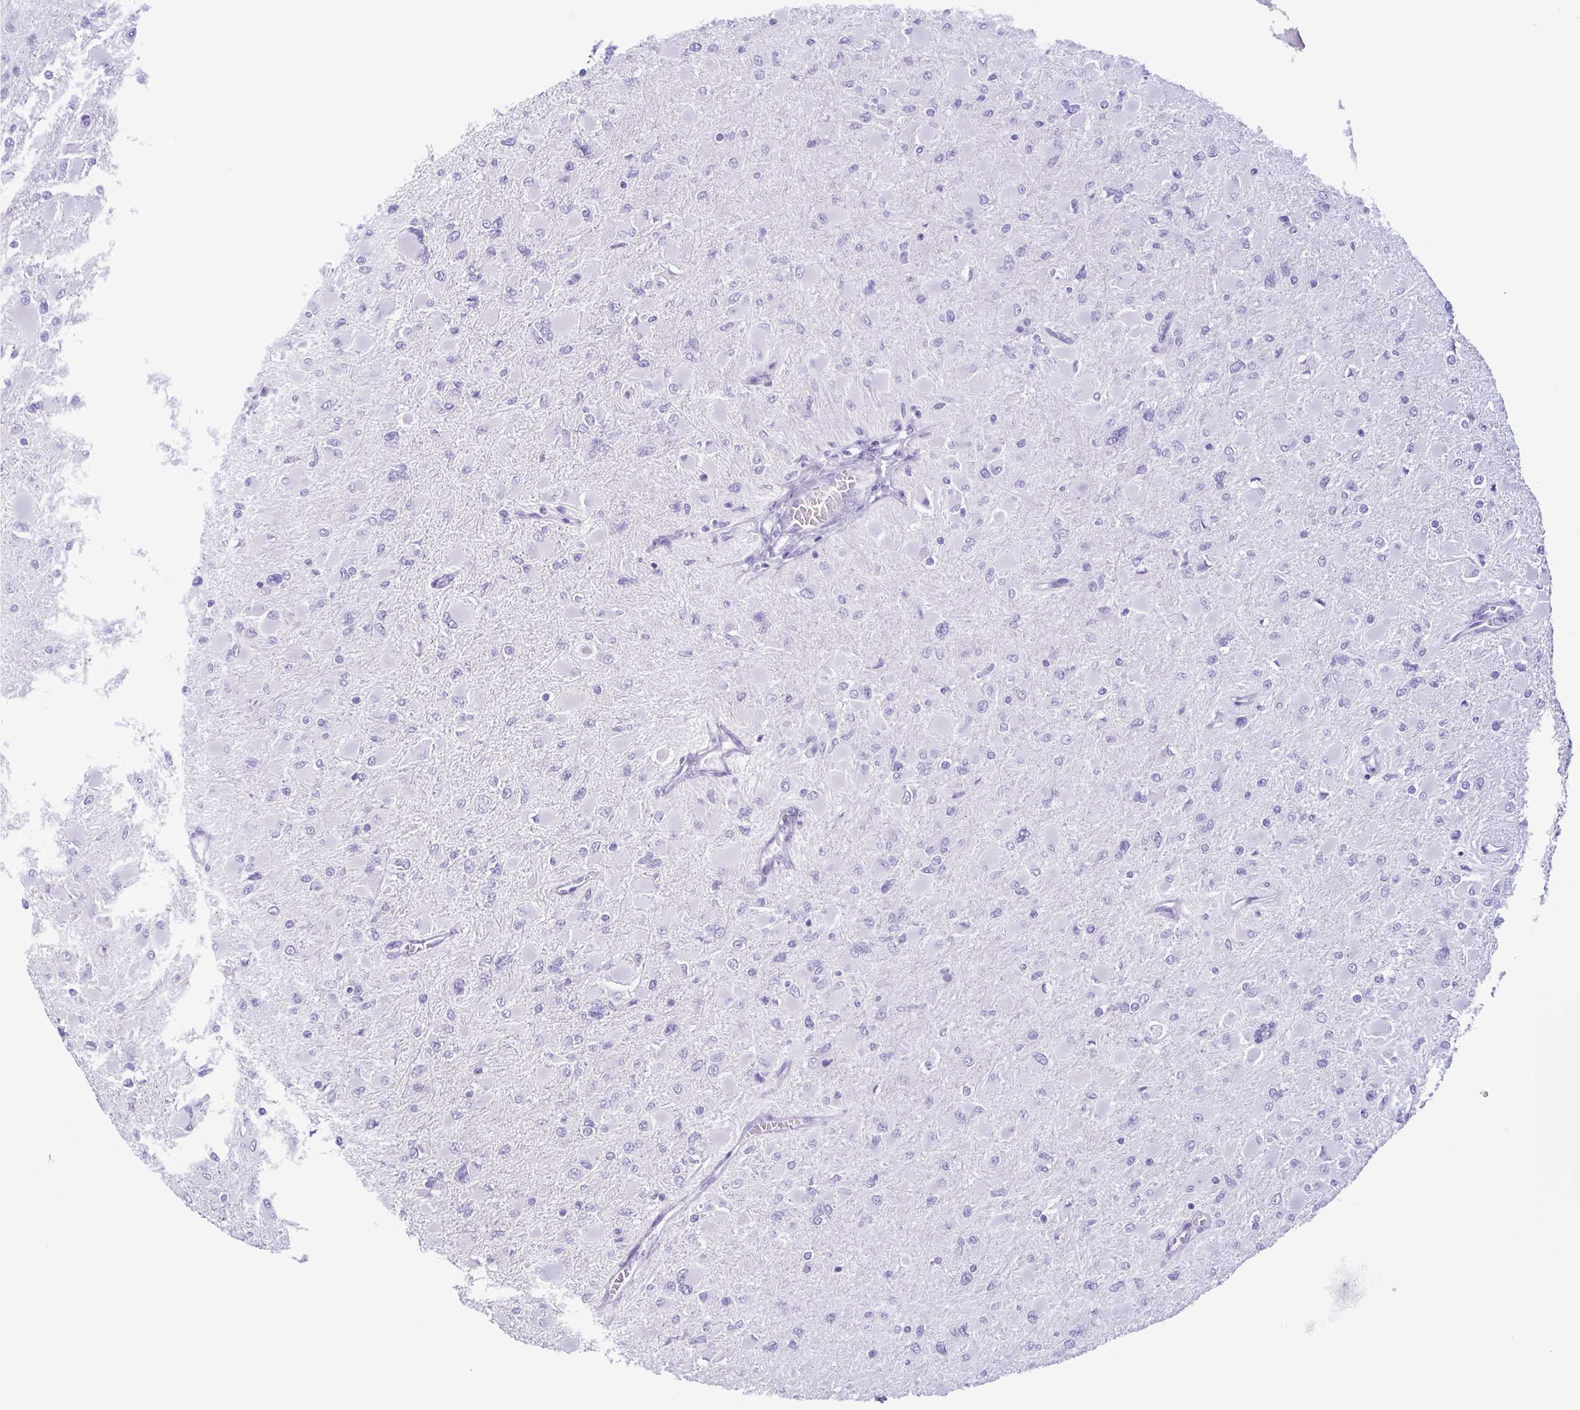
{"staining": {"intensity": "negative", "quantity": "none", "location": "none"}, "tissue": "glioma", "cell_type": "Tumor cells", "image_type": "cancer", "snomed": [{"axis": "morphology", "description": "Glioma, malignant, High grade"}, {"axis": "topography", "description": "Cerebral cortex"}], "caption": "Tumor cells are negative for protein expression in human malignant glioma (high-grade).", "gene": "LTF", "patient": {"sex": "female", "age": 36}}